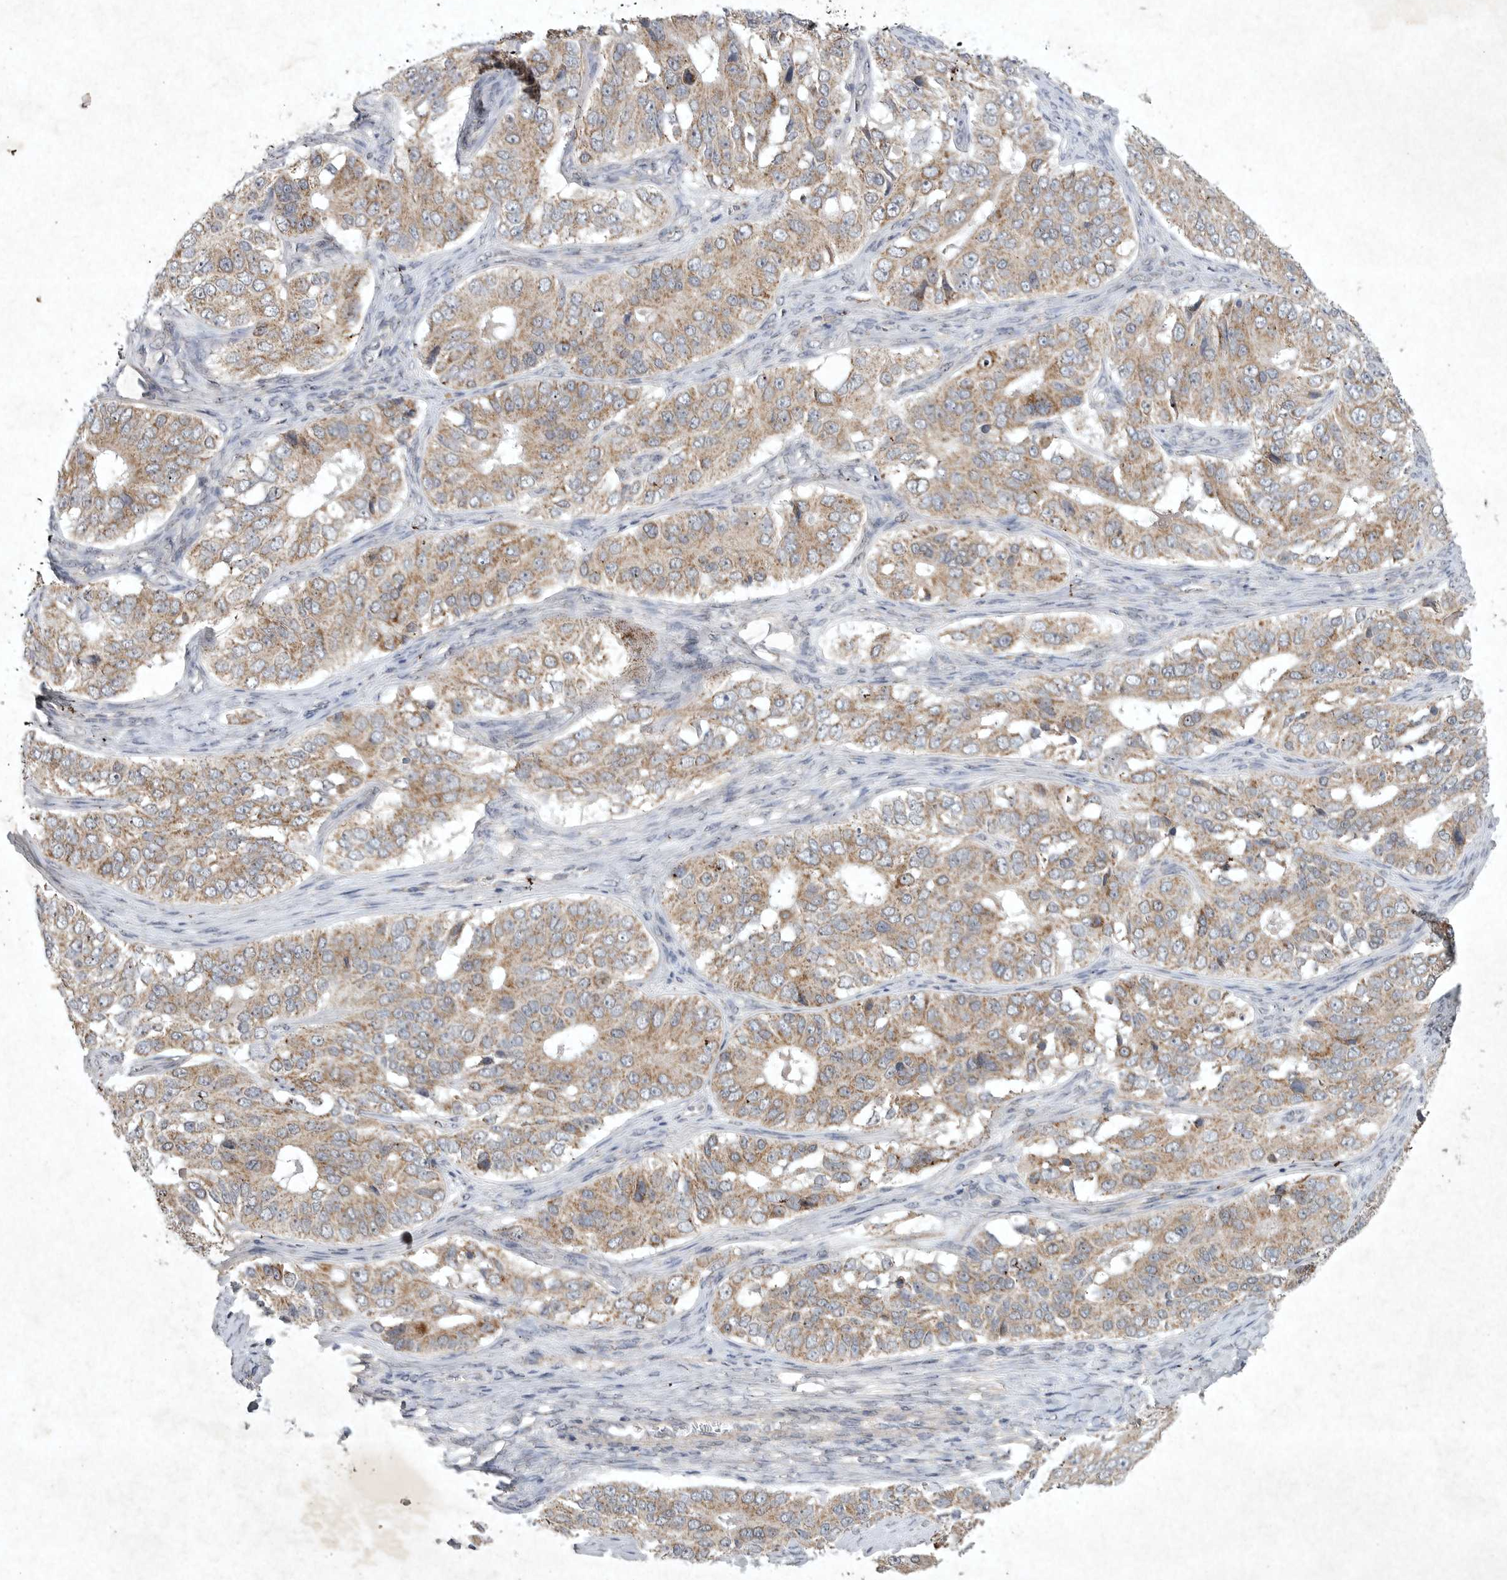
{"staining": {"intensity": "moderate", "quantity": ">75%", "location": "cytoplasmic/membranous"}, "tissue": "ovarian cancer", "cell_type": "Tumor cells", "image_type": "cancer", "snomed": [{"axis": "morphology", "description": "Carcinoma, endometroid"}, {"axis": "topography", "description": "Ovary"}], "caption": "DAB (3,3'-diaminobenzidine) immunohistochemical staining of ovarian endometroid carcinoma reveals moderate cytoplasmic/membranous protein staining in about >75% of tumor cells. (Brightfield microscopy of DAB IHC at high magnification).", "gene": "DDR1", "patient": {"sex": "female", "age": 51}}